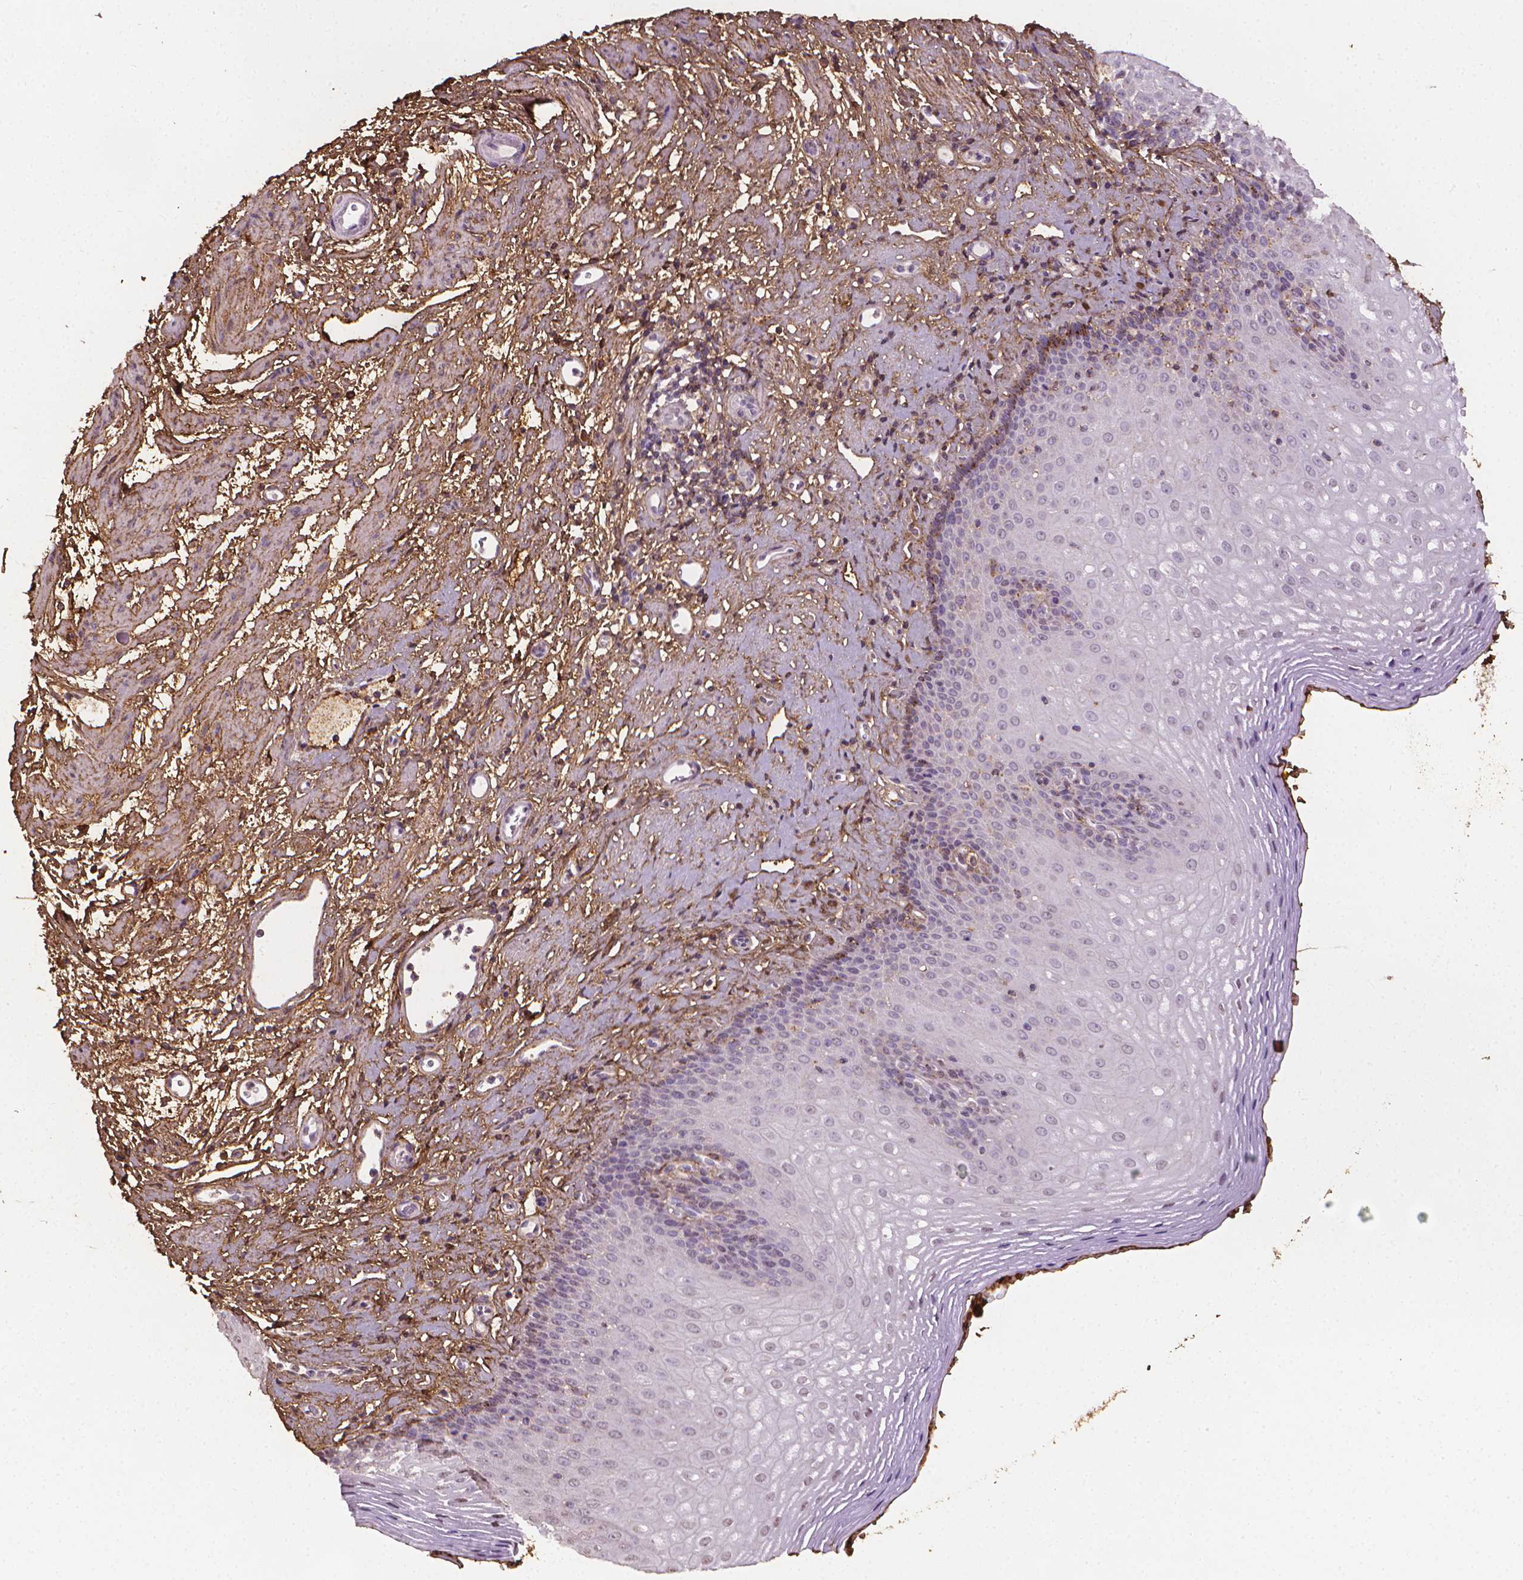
{"staining": {"intensity": "negative", "quantity": "none", "location": "none"}, "tissue": "esophagus", "cell_type": "Squamous epithelial cells", "image_type": "normal", "snomed": [{"axis": "morphology", "description": "Normal tissue, NOS"}, {"axis": "topography", "description": "Esophagus"}], "caption": "Immunohistochemistry histopathology image of unremarkable human esophagus stained for a protein (brown), which exhibits no staining in squamous epithelial cells.", "gene": "DCN", "patient": {"sex": "female", "age": 68}}